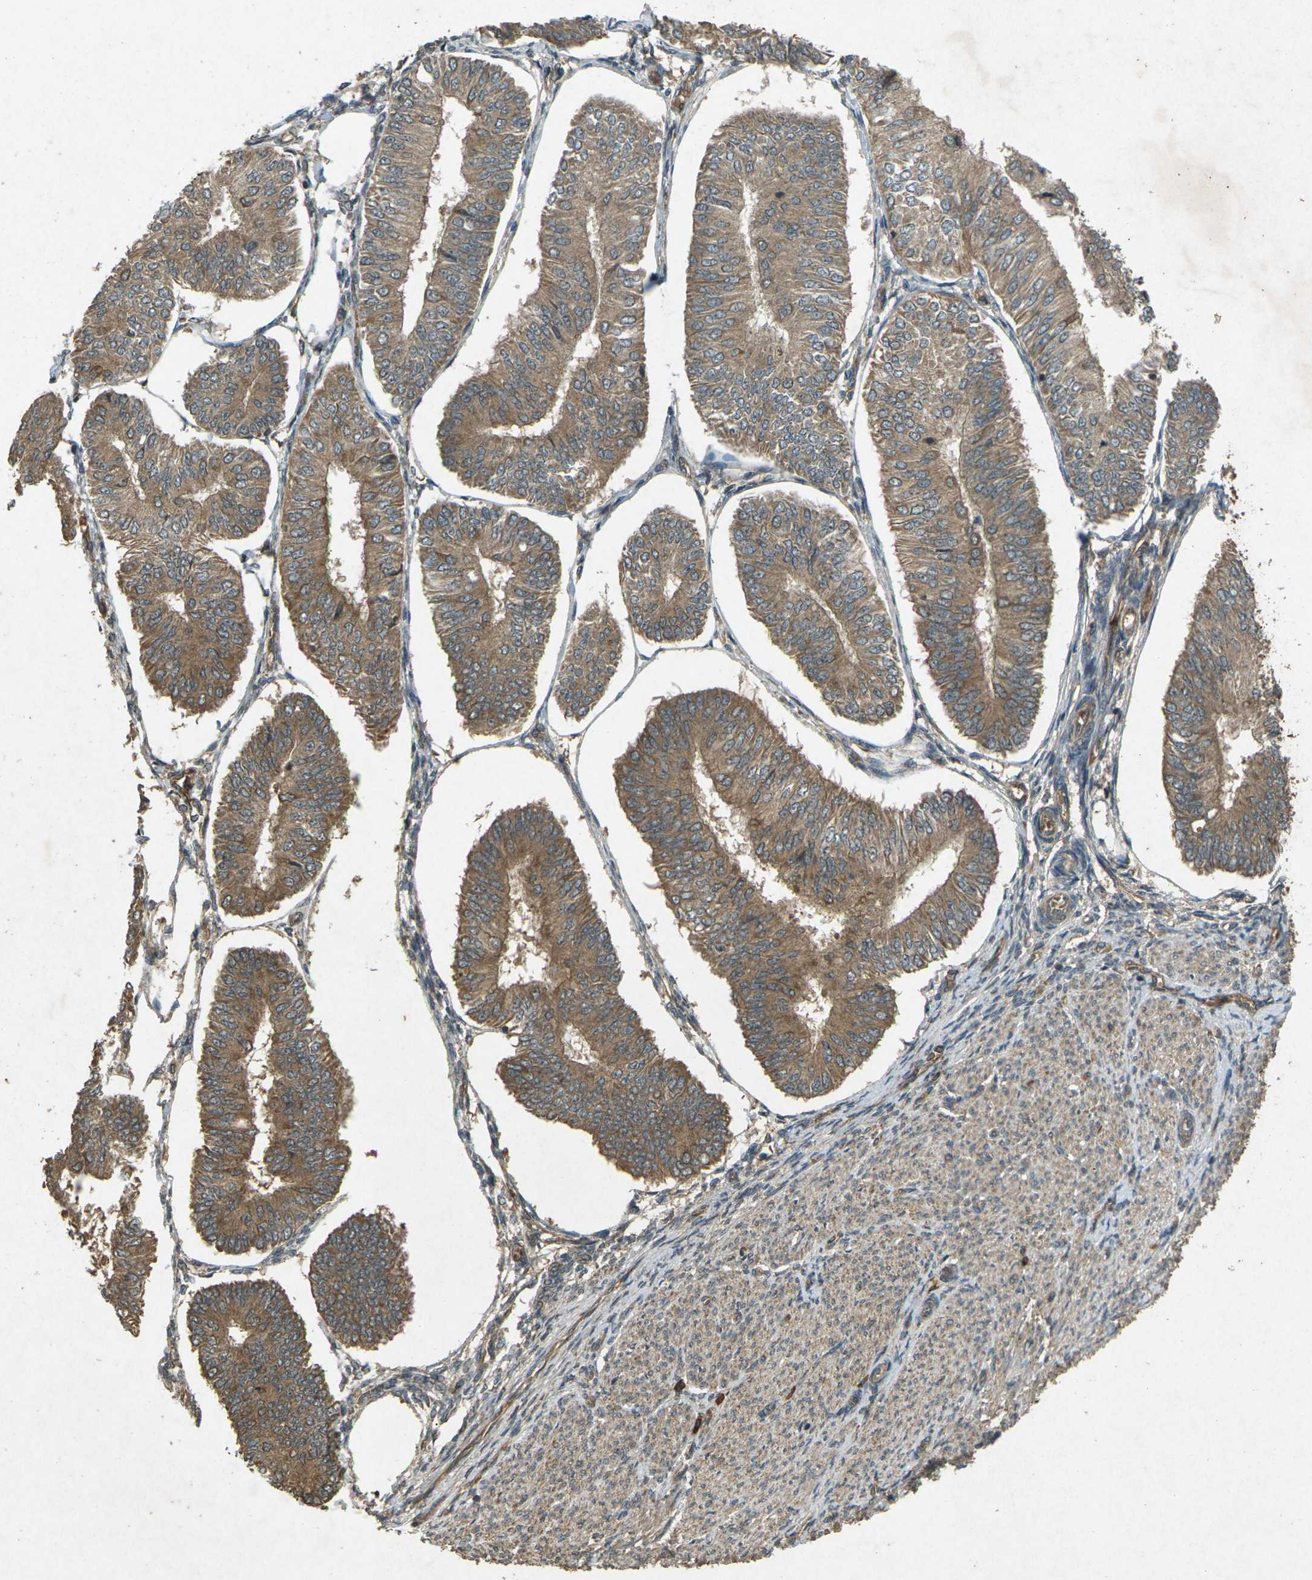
{"staining": {"intensity": "moderate", "quantity": ">75%", "location": "cytoplasmic/membranous"}, "tissue": "endometrial cancer", "cell_type": "Tumor cells", "image_type": "cancer", "snomed": [{"axis": "morphology", "description": "Adenocarcinoma, NOS"}, {"axis": "topography", "description": "Endometrium"}], "caption": "A brown stain shows moderate cytoplasmic/membranous expression of a protein in endometrial cancer (adenocarcinoma) tumor cells.", "gene": "TAP1", "patient": {"sex": "female", "age": 58}}